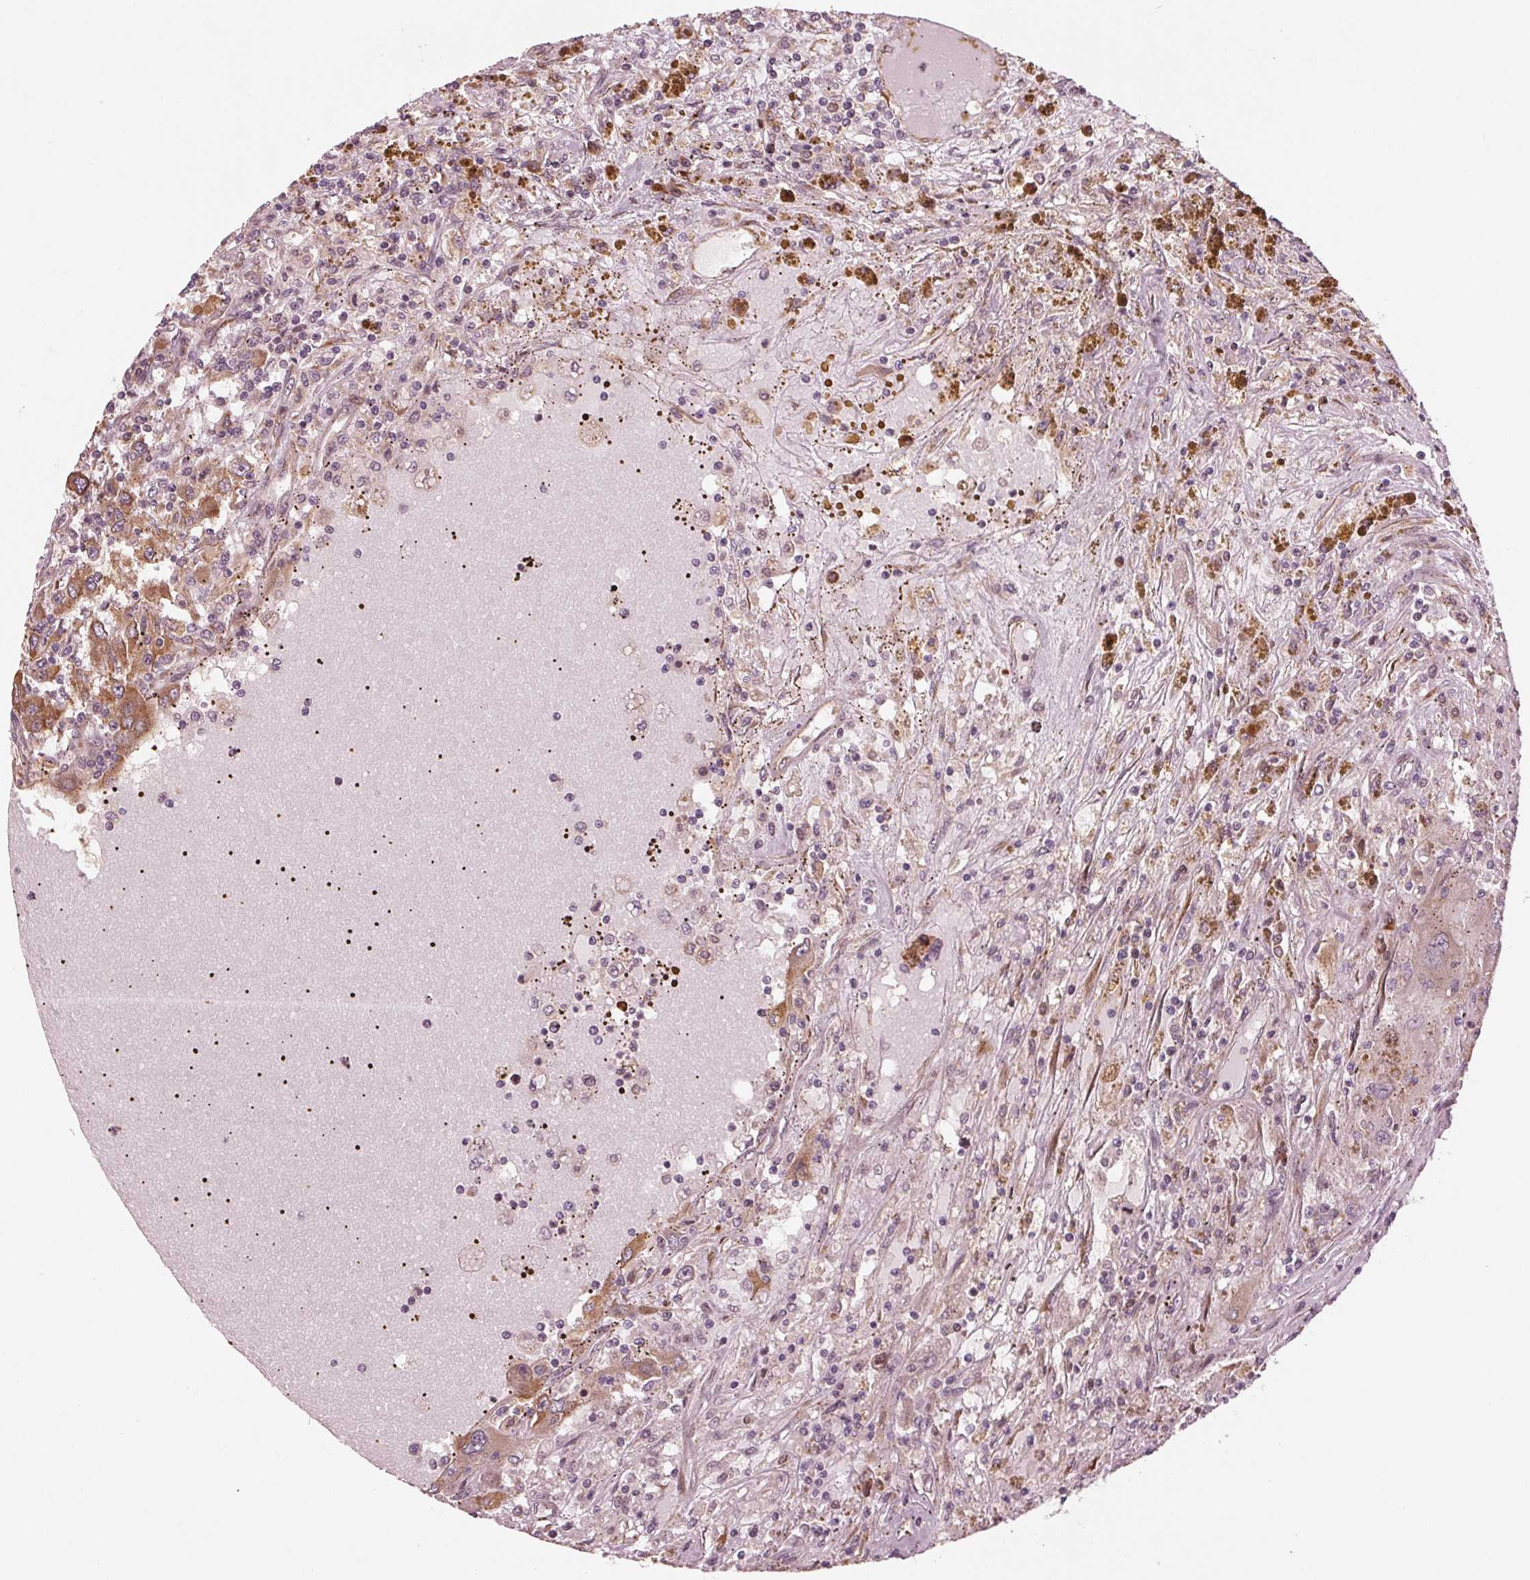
{"staining": {"intensity": "moderate", "quantity": "25%-75%", "location": "cytoplasmic/membranous"}, "tissue": "renal cancer", "cell_type": "Tumor cells", "image_type": "cancer", "snomed": [{"axis": "morphology", "description": "Adenocarcinoma, NOS"}, {"axis": "topography", "description": "Kidney"}], "caption": "Human adenocarcinoma (renal) stained with a brown dye exhibits moderate cytoplasmic/membranous positive positivity in about 25%-75% of tumor cells.", "gene": "CMIP", "patient": {"sex": "female", "age": 67}}